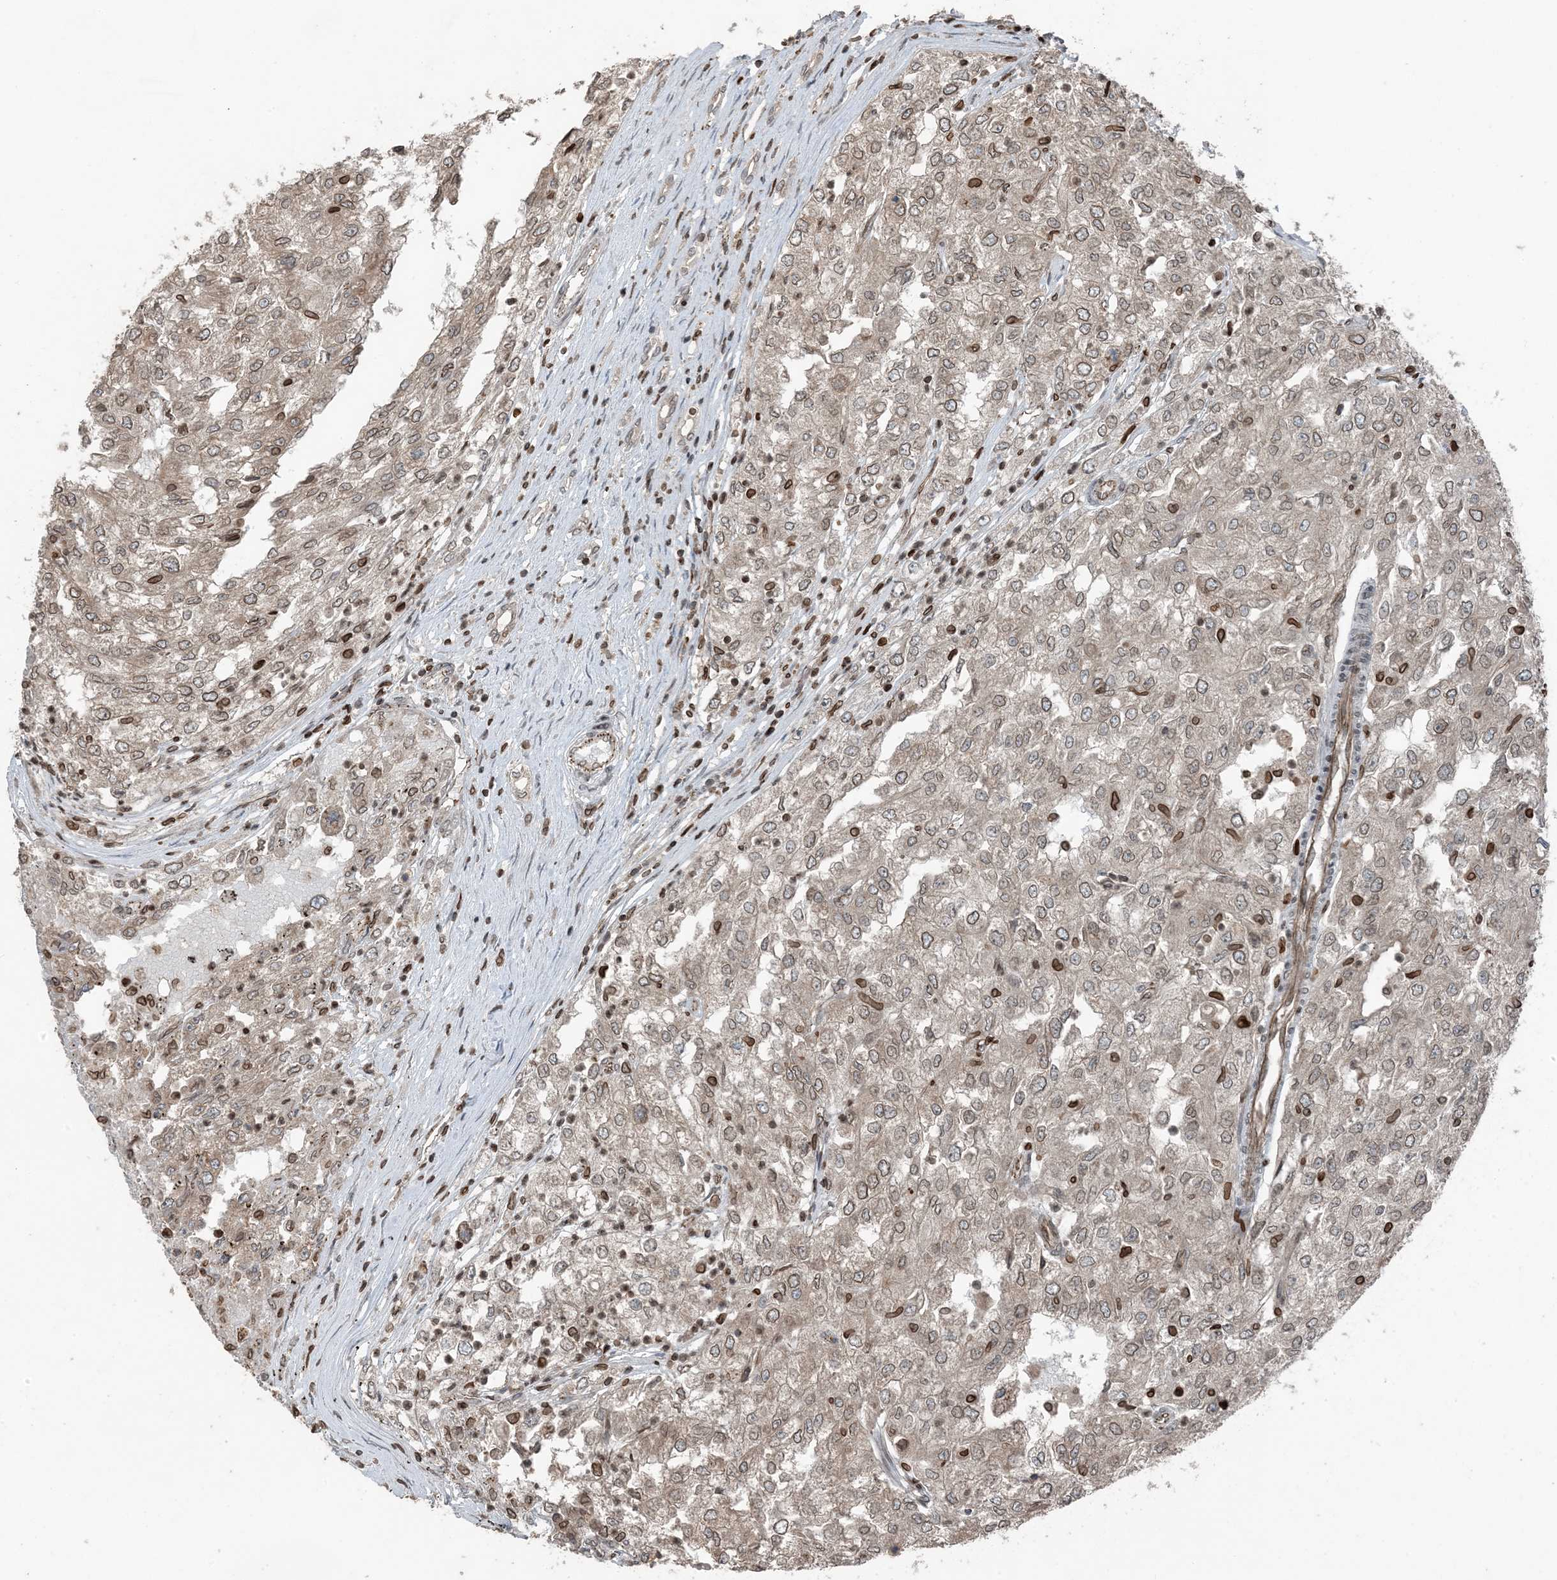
{"staining": {"intensity": "weak", "quantity": "25%-75%", "location": "cytoplasmic/membranous,nuclear"}, "tissue": "renal cancer", "cell_type": "Tumor cells", "image_type": "cancer", "snomed": [{"axis": "morphology", "description": "Adenocarcinoma, NOS"}, {"axis": "topography", "description": "Kidney"}], "caption": "Renal adenocarcinoma tissue shows weak cytoplasmic/membranous and nuclear staining in approximately 25%-75% of tumor cells", "gene": "ZFAND2B", "patient": {"sex": "female", "age": 54}}